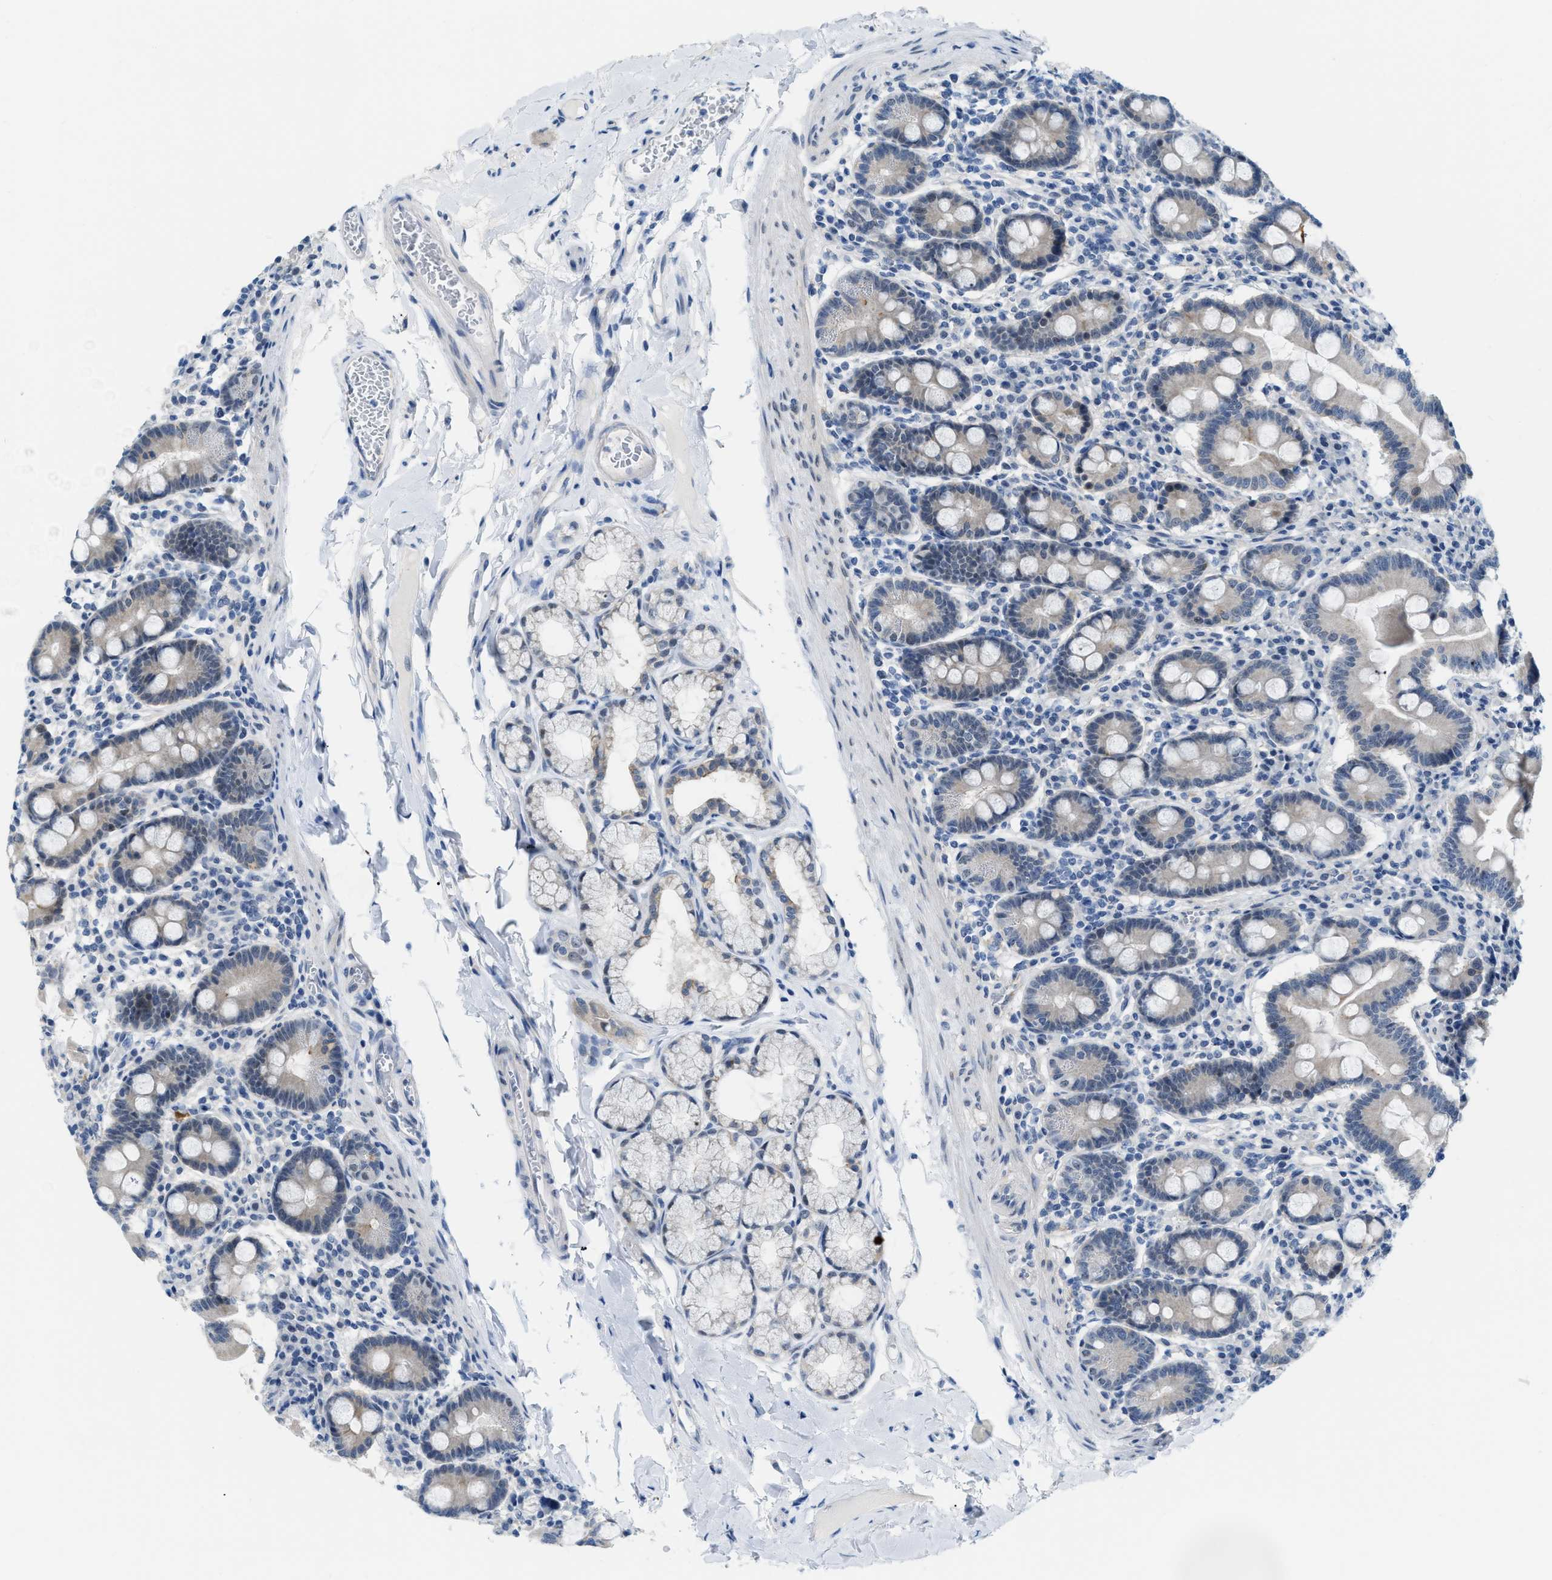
{"staining": {"intensity": "negative", "quantity": "none", "location": "none"}, "tissue": "duodenum", "cell_type": "Glandular cells", "image_type": "normal", "snomed": [{"axis": "morphology", "description": "Normal tissue, NOS"}, {"axis": "topography", "description": "Duodenum"}], "caption": "DAB (3,3'-diaminobenzidine) immunohistochemical staining of unremarkable duodenum exhibits no significant expression in glandular cells.", "gene": "PHRF1", "patient": {"sex": "male", "age": 50}}